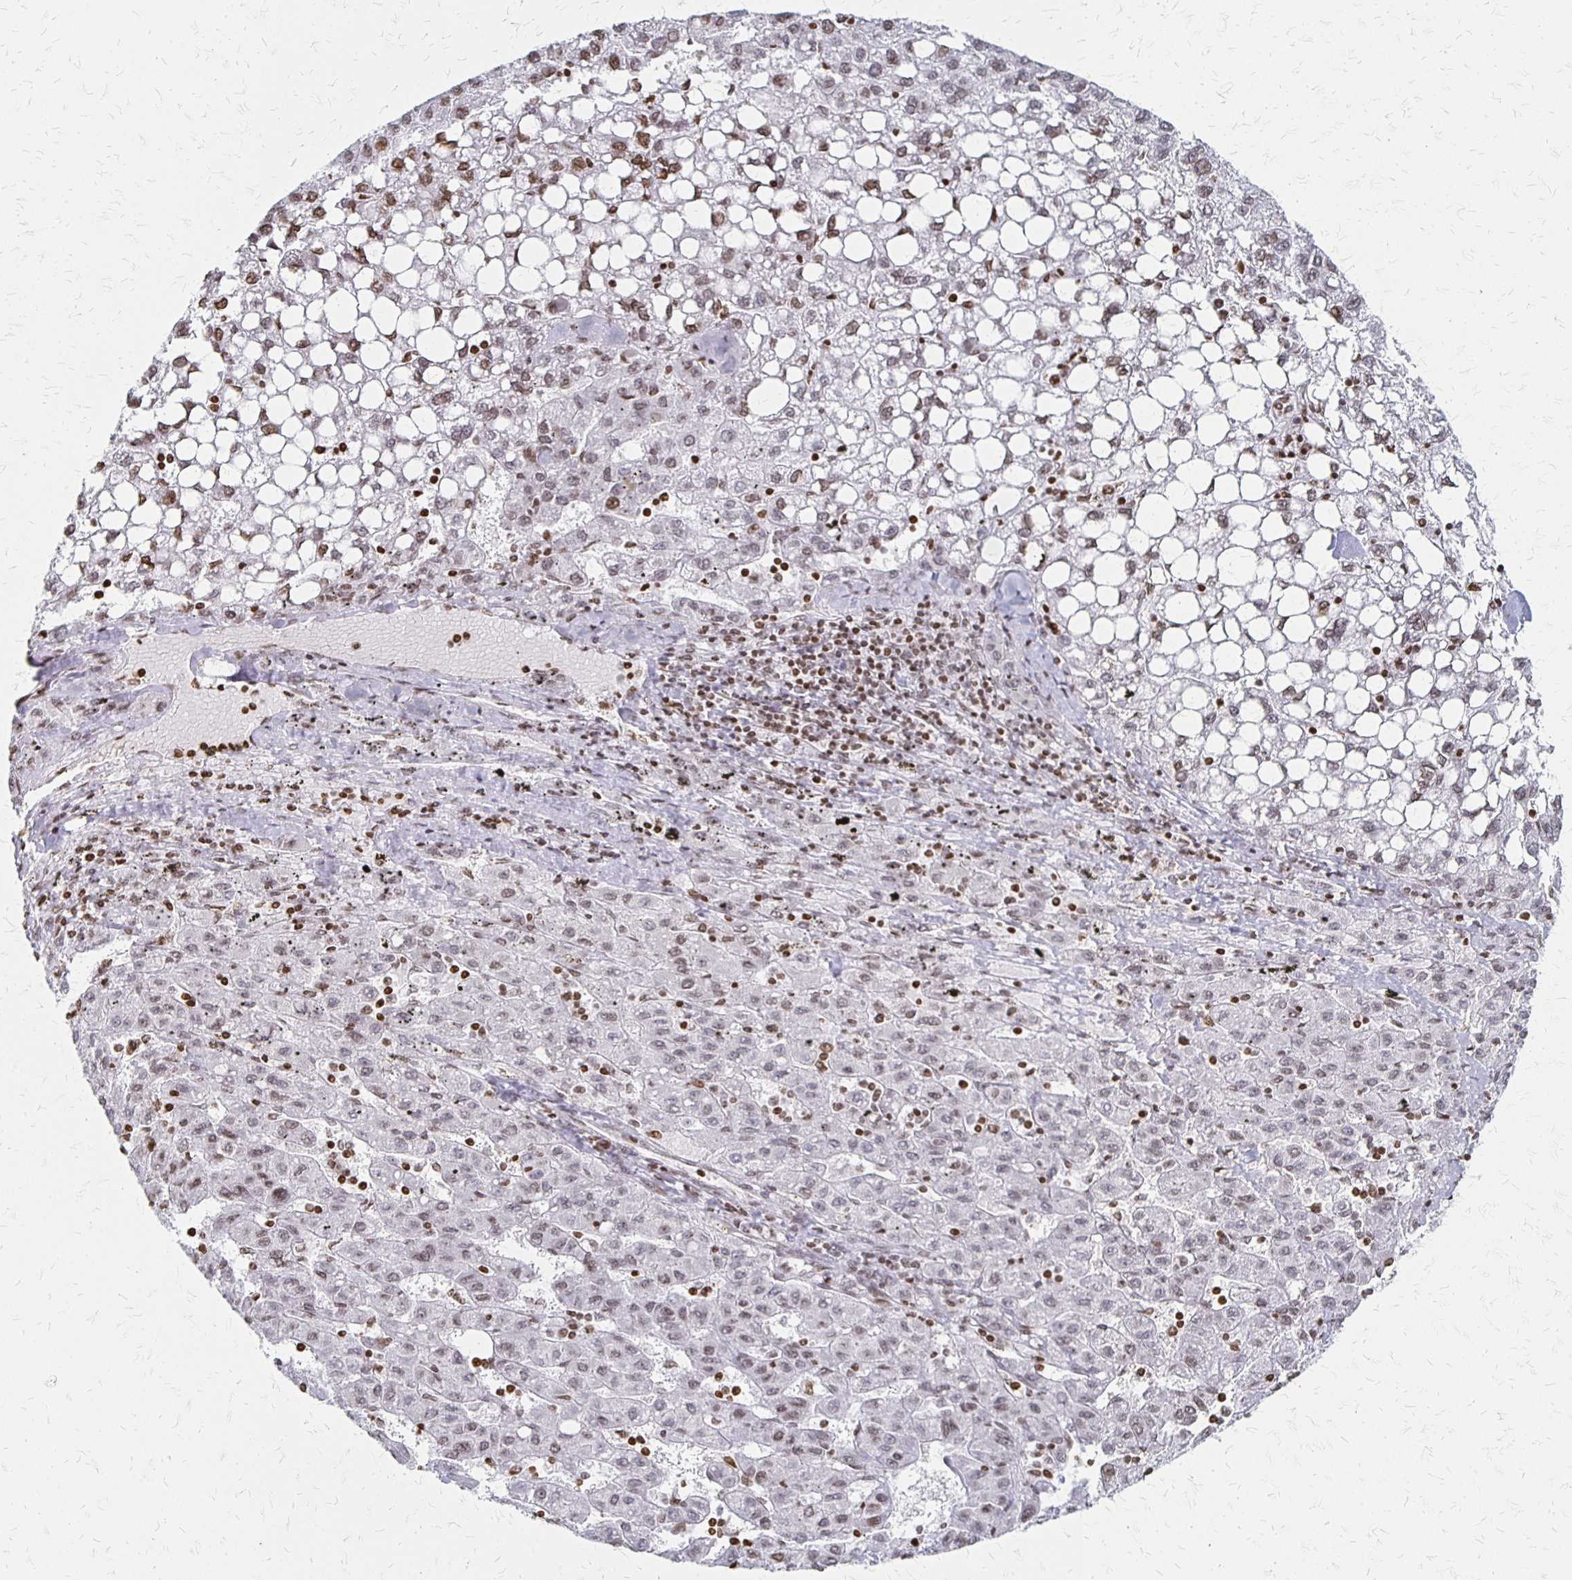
{"staining": {"intensity": "moderate", "quantity": "25%-75%", "location": "nuclear"}, "tissue": "liver cancer", "cell_type": "Tumor cells", "image_type": "cancer", "snomed": [{"axis": "morphology", "description": "Carcinoma, Hepatocellular, NOS"}, {"axis": "topography", "description": "Liver"}], "caption": "Immunohistochemistry (IHC) (DAB) staining of human liver hepatocellular carcinoma exhibits moderate nuclear protein staining in about 25%-75% of tumor cells. (DAB (3,3'-diaminobenzidine) IHC, brown staining for protein, blue staining for nuclei).", "gene": "ZNF280C", "patient": {"sex": "female", "age": 82}}